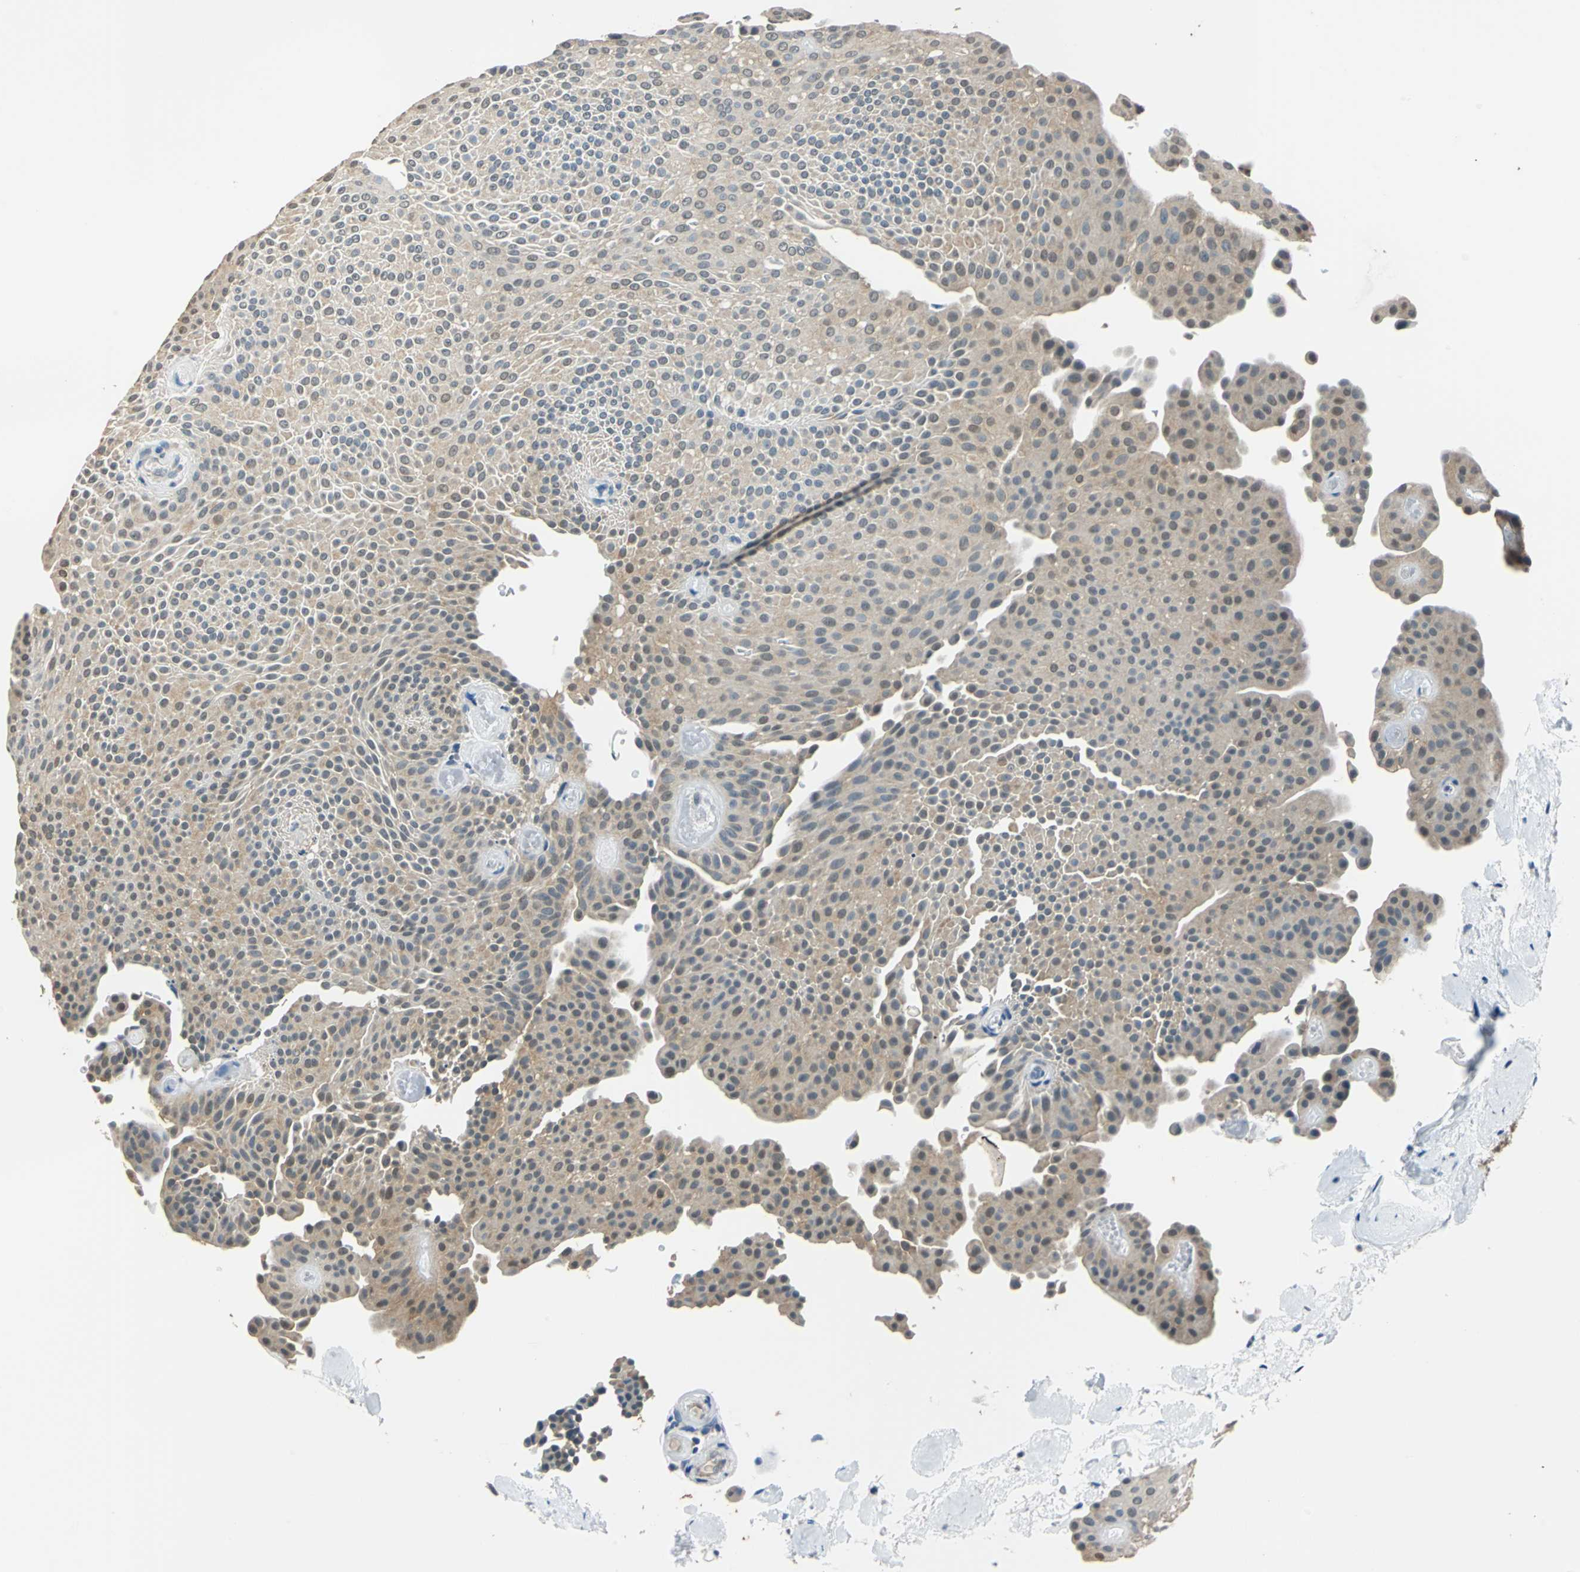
{"staining": {"intensity": "moderate", "quantity": ">75%", "location": "cytoplasmic/membranous,nuclear"}, "tissue": "urothelial cancer", "cell_type": "Tumor cells", "image_type": "cancer", "snomed": [{"axis": "morphology", "description": "Urothelial carcinoma, Low grade"}, {"axis": "topography", "description": "Urinary bladder"}], "caption": "Immunohistochemistry of human urothelial cancer reveals medium levels of moderate cytoplasmic/membranous and nuclear staining in approximately >75% of tumor cells.", "gene": "FKBP4", "patient": {"sex": "female", "age": 60}}